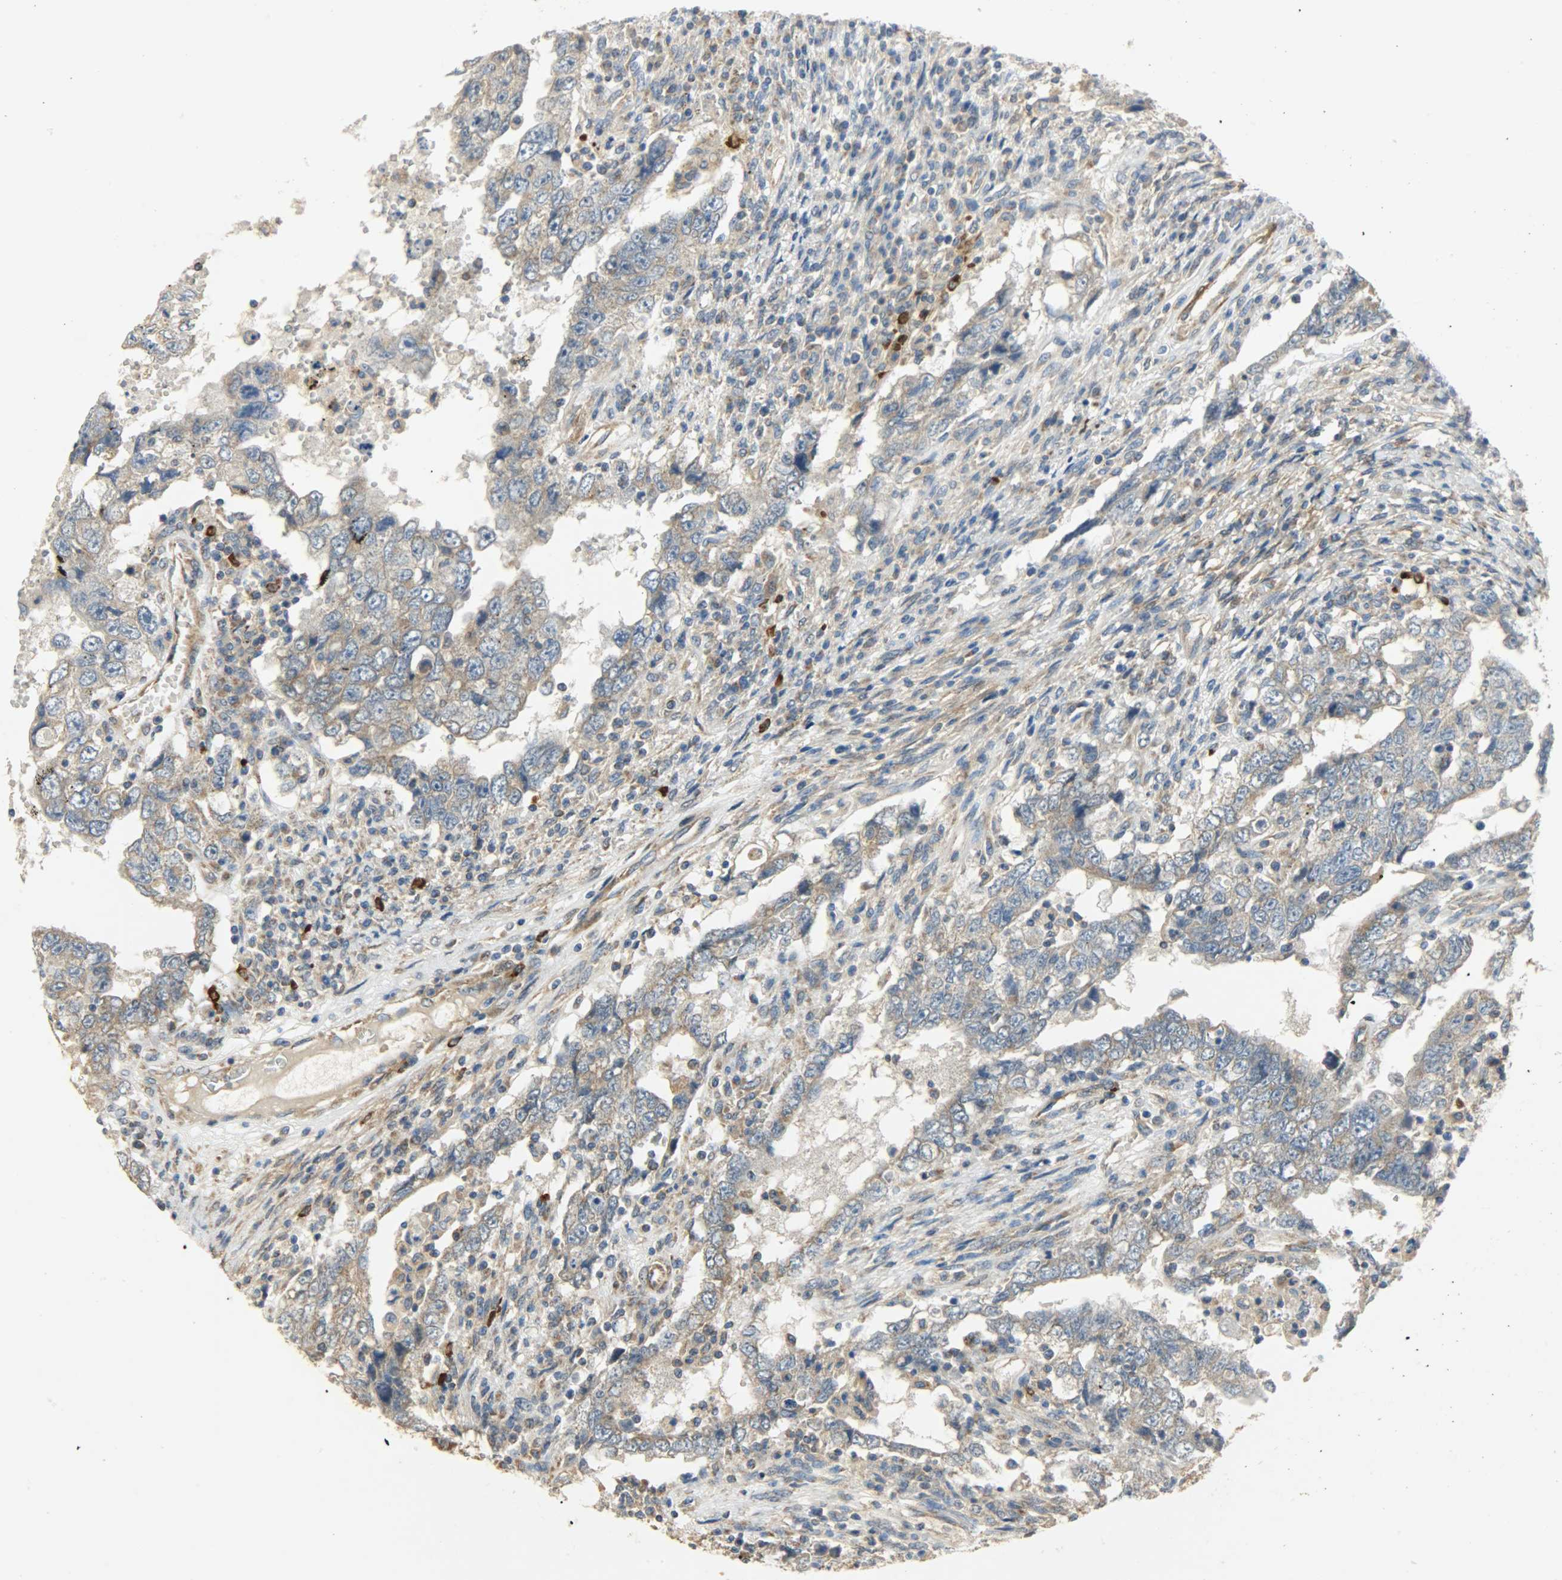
{"staining": {"intensity": "moderate", "quantity": ">75%", "location": "cytoplasmic/membranous"}, "tissue": "testis cancer", "cell_type": "Tumor cells", "image_type": "cancer", "snomed": [{"axis": "morphology", "description": "Carcinoma, Embryonal, NOS"}, {"axis": "topography", "description": "Testis"}], "caption": "This micrograph displays immunohistochemistry (IHC) staining of human testis embryonal carcinoma, with medium moderate cytoplasmic/membranous positivity in about >75% of tumor cells.", "gene": "C1orf198", "patient": {"sex": "male", "age": 26}}